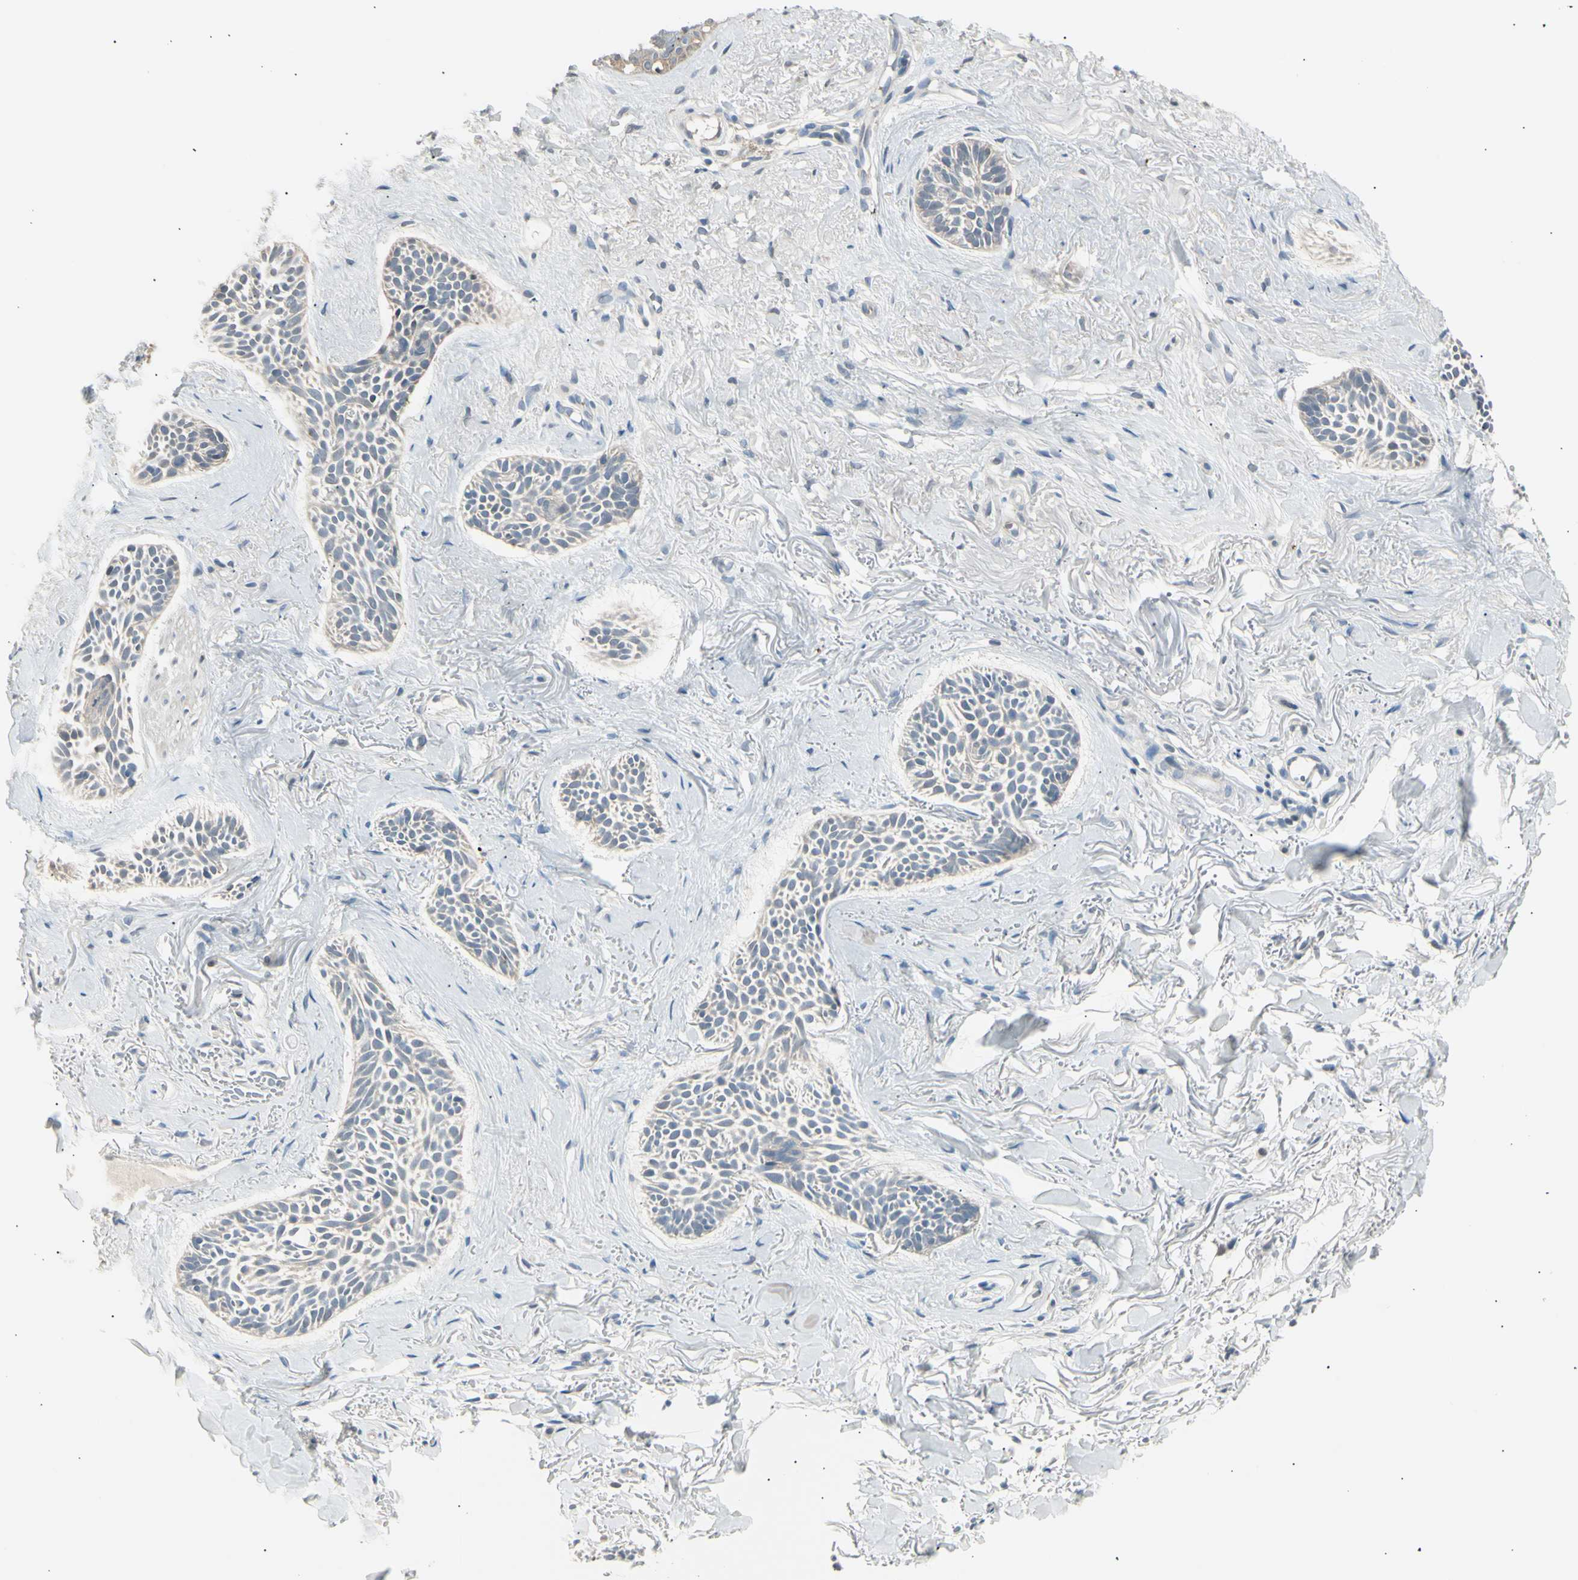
{"staining": {"intensity": "weak", "quantity": "<25%", "location": "cytoplasmic/membranous"}, "tissue": "skin cancer", "cell_type": "Tumor cells", "image_type": "cancer", "snomed": [{"axis": "morphology", "description": "Normal tissue, NOS"}, {"axis": "morphology", "description": "Basal cell carcinoma"}, {"axis": "topography", "description": "Skin"}], "caption": "The image shows no staining of tumor cells in skin cancer (basal cell carcinoma). The staining was performed using DAB (3,3'-diaminobenzidine) to visualize the protein expression in brown, while the nuclei were stained in blue with hematoxylin (Magnification: 20x).", "gene": "LHPP", "patient": {"sex": "female", "age": 84}}